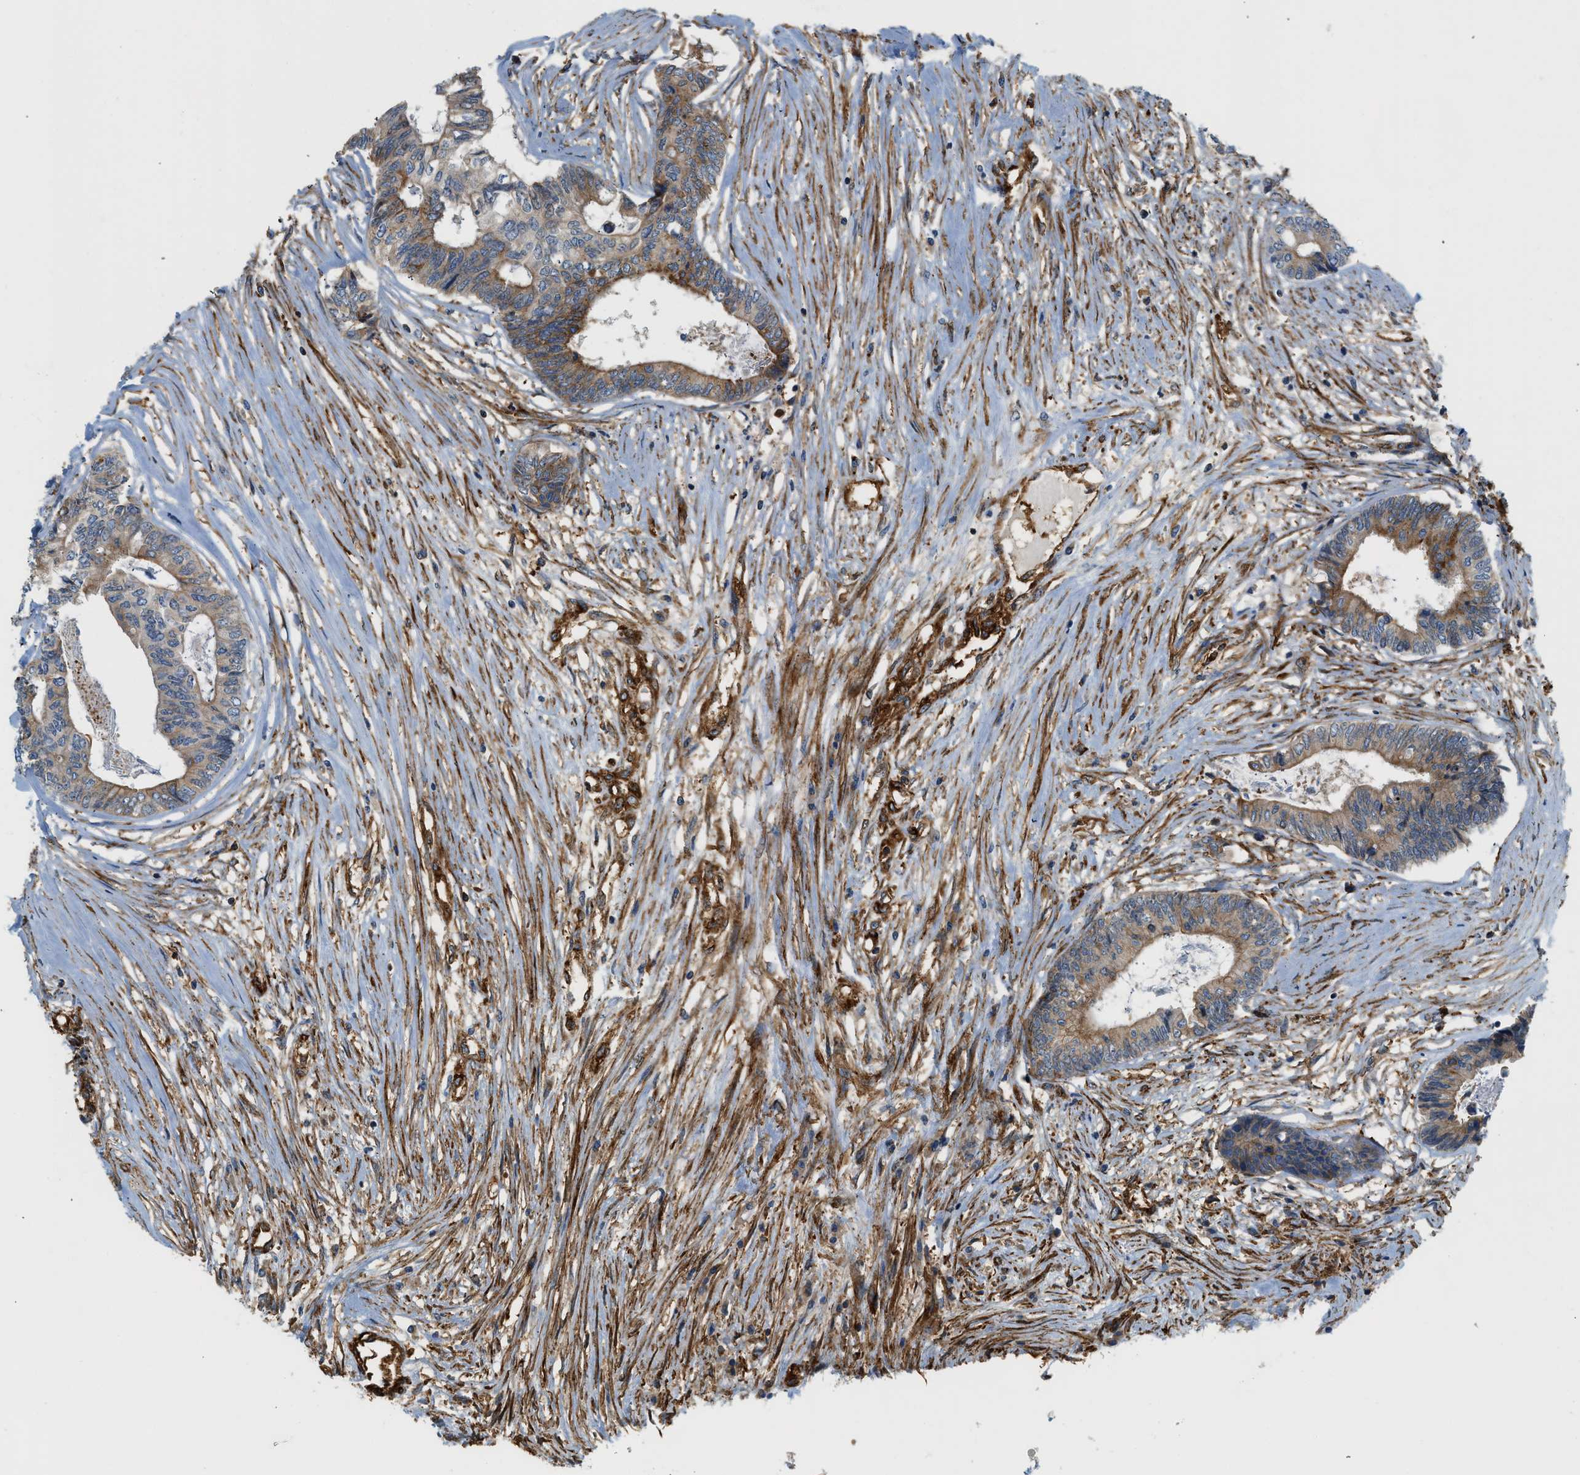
{"staining": {"intensity": "moderate", "quantity": "25%-75%", "location": "cytoplasmic/membranous"}, "tissue": "colorectal cancer", "cell_type": "Tumor cells", "image_type": "cancer", "snomed": [{"axis": "morphology", "description": "Adenocarcinoma, NOS"}, {"axis": "topography", "description": "Rectum"}], "caption": "Immunohistochemistry of human colorectal cancer (adenocarcinoma) reveals medium levels of moderate cytoplasmic/membranous positivity in about 25%-75% of tumor cells. (DAB = brown stain, brightfield microscopy at high magnification).", "gene": "HIP1", "patient": {"sex": "male", "age": 63}}